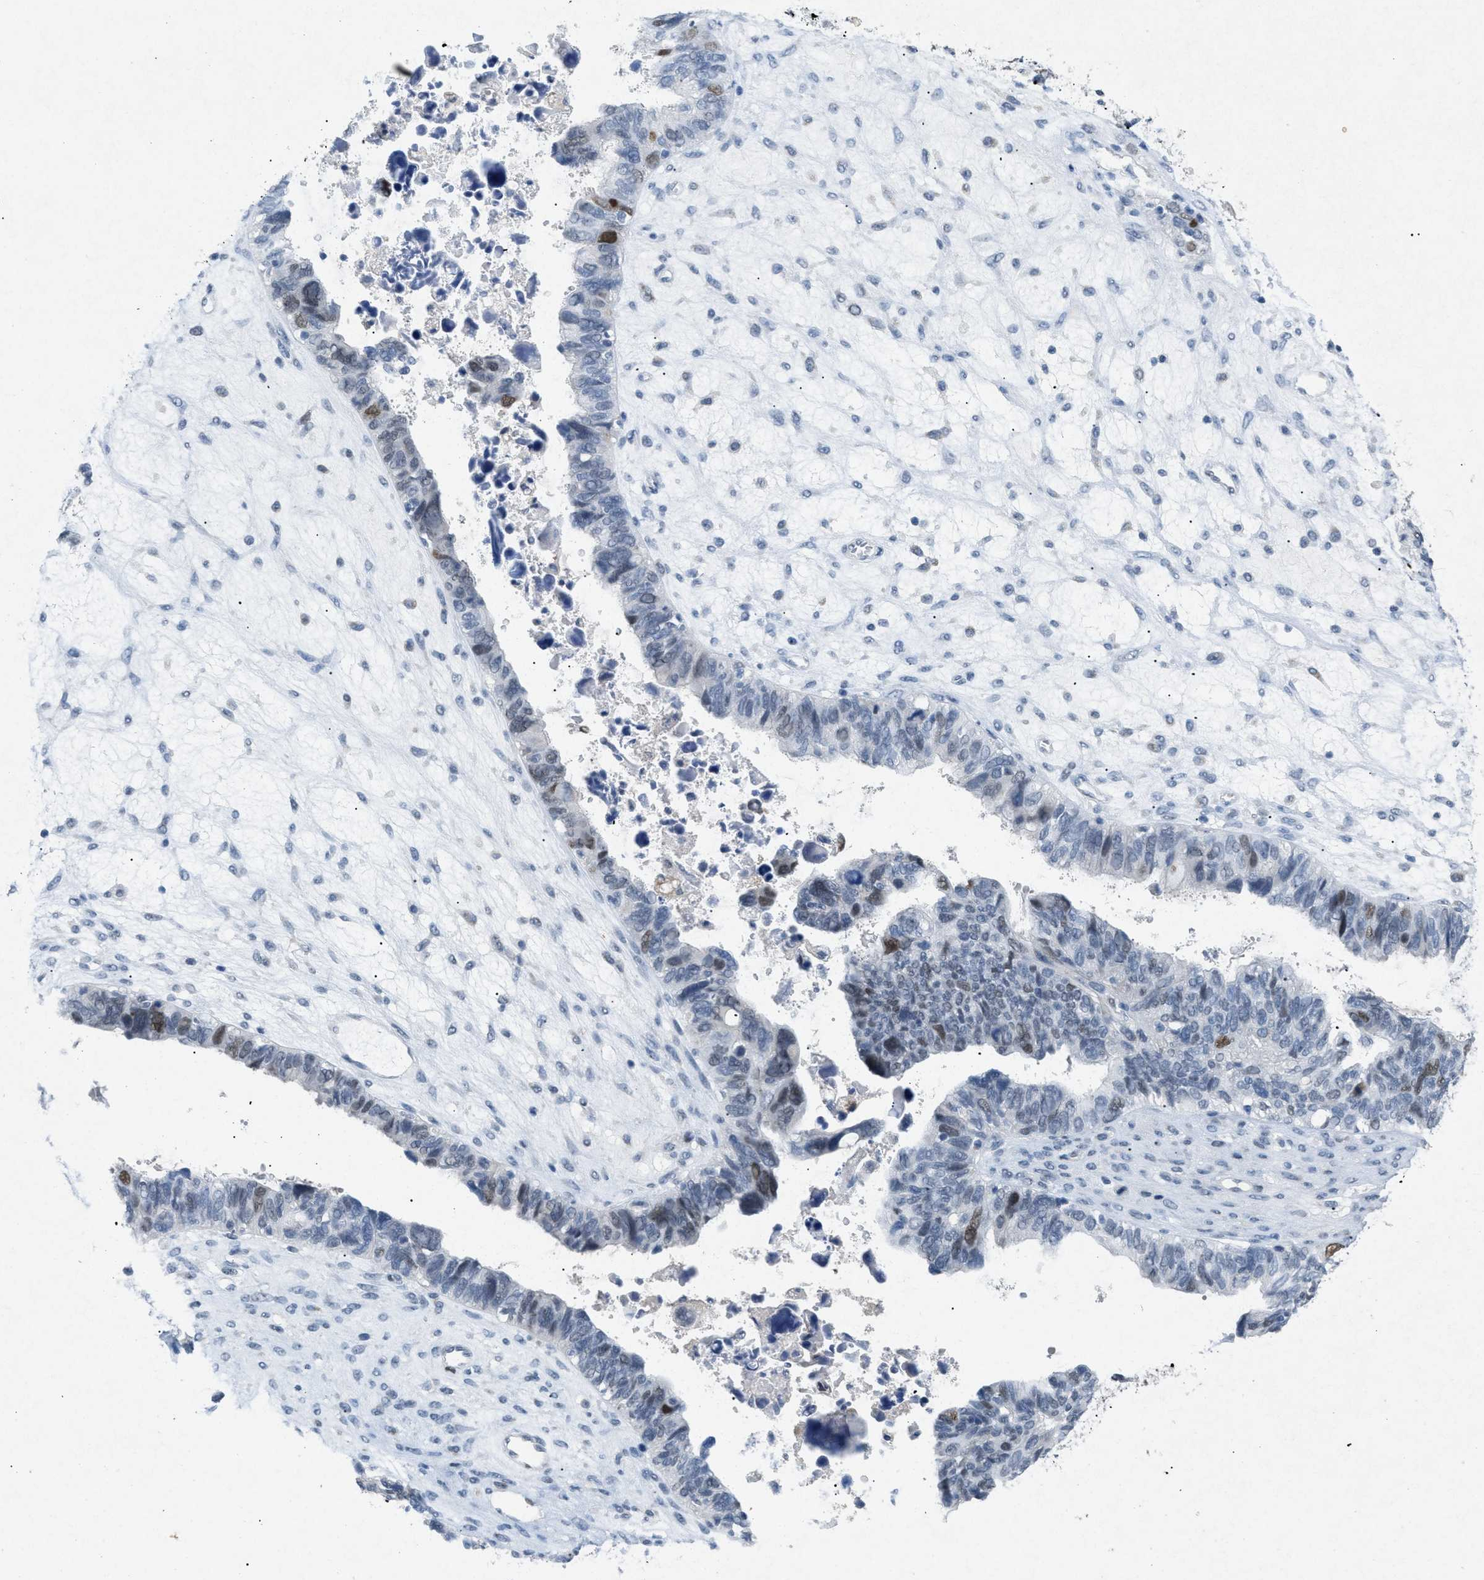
{"staining": {"intensity": "negative", "quantity": "none", "location": "none"}, "tissue": "ovarian cancer", "cell_type": "Tumor cells", "image_type": "cancer", "snomed": [{"axis": "morphology", "description": "Cystadenocarcinoma, serous, NOS"}, {"axis": "topography", "description": "Ovary"}], "caption": "Immunohistochemistry image of neoplastic tissue: human ovarian cancer stained with DAB (3,3'-diaminobenzidine) displays no significant protein positivity in tumor cells.", "gene": "TASOR", "patient": {"sex": "female", "age": 79}}